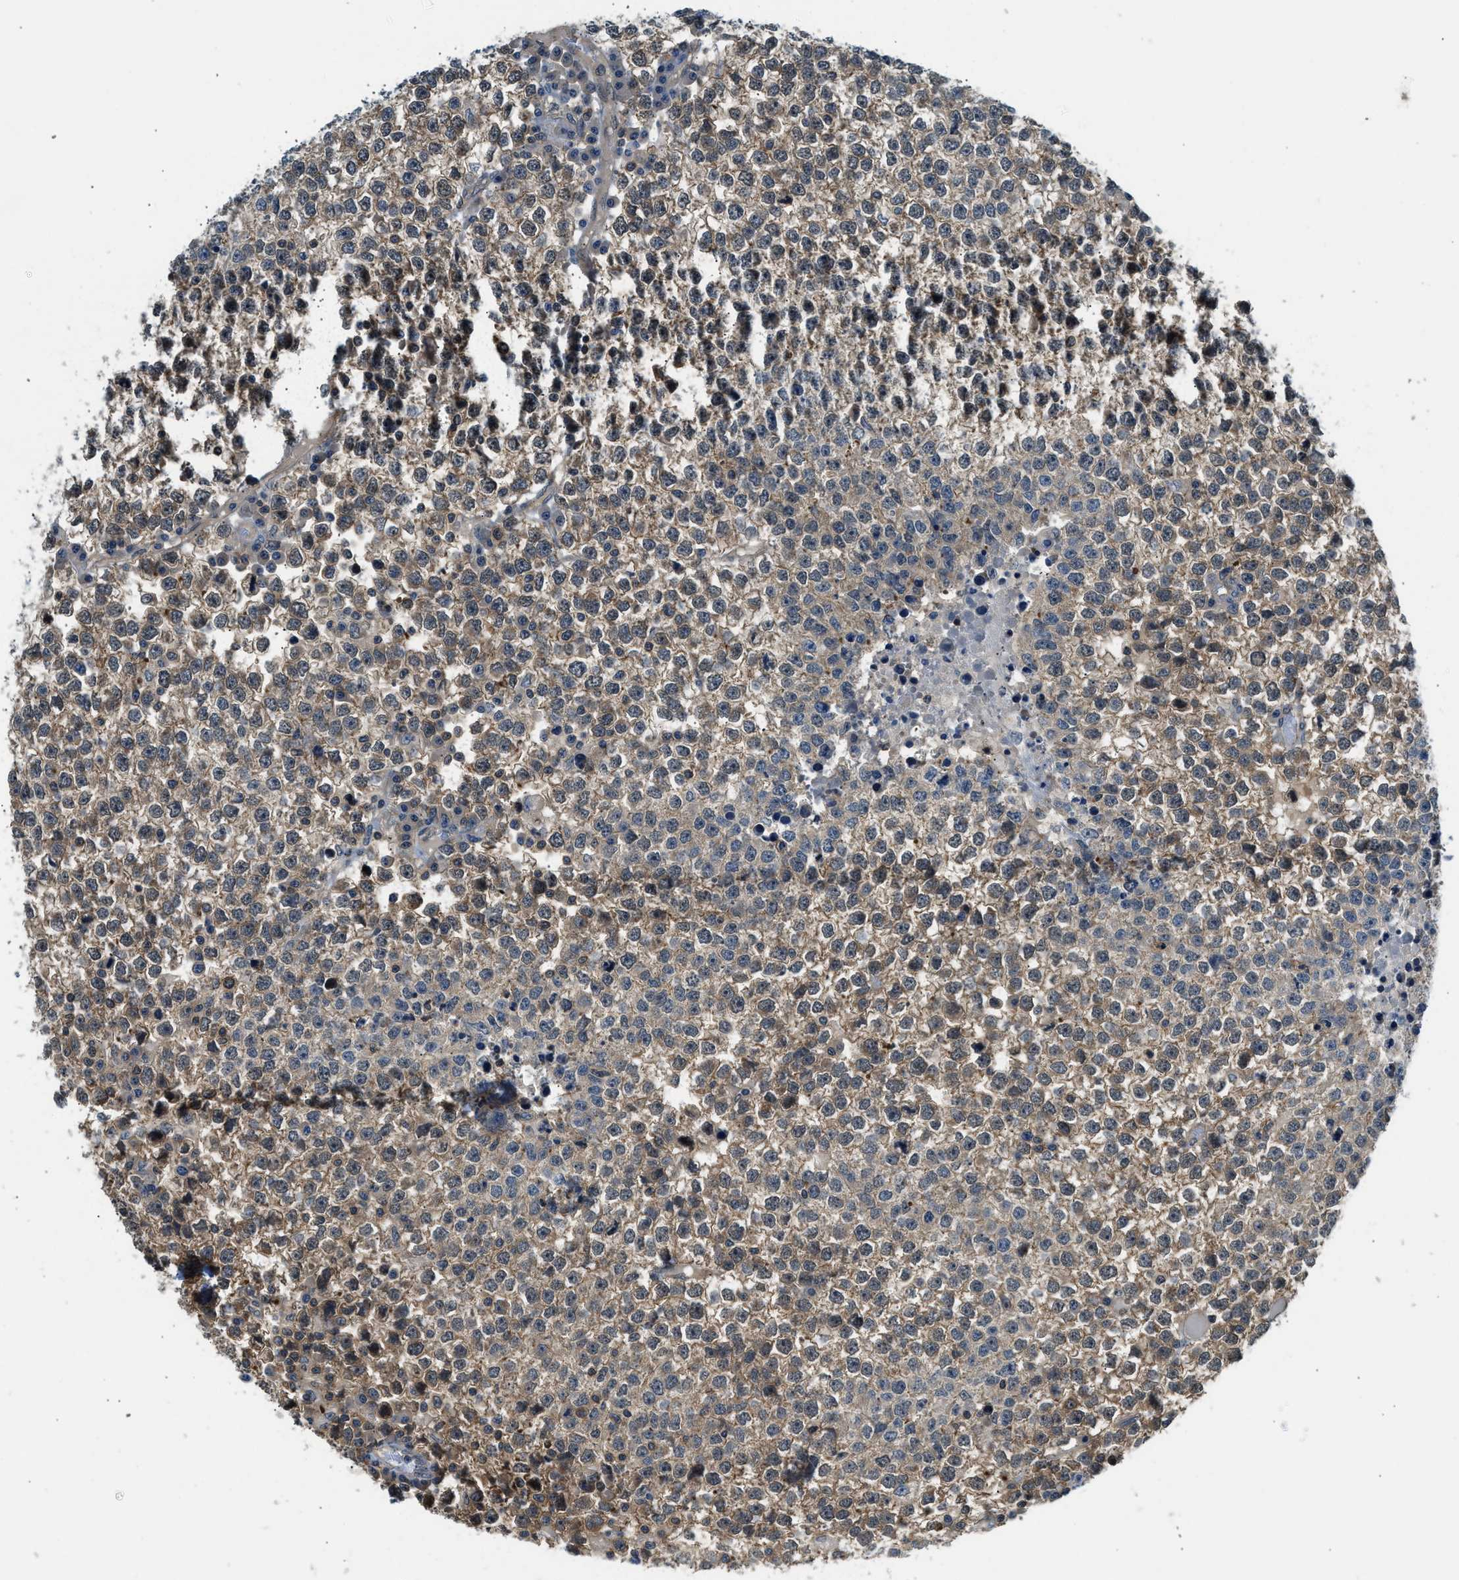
{"staining": {"intensity": "weak", "quantity": "25%-75%", "location": "cytoplasmic/membranous"}, "tissue": "testis cancer", "cell_type": "Tumor cells", "image_type": "cancer", "snomed": [{"axis": "morphology", "description": "Seminoma, NOS"}, {"axis": "topography", "description": "Testis"}], "caption": "IHC (DAB) staining of testis cancer (seminoma) shows weak cytoplasmic/membranous protein positivity in approximately 25%-75% of tumor cells.", "gene": "CBLB", "patient": {"sex": "male", "age": 65}}